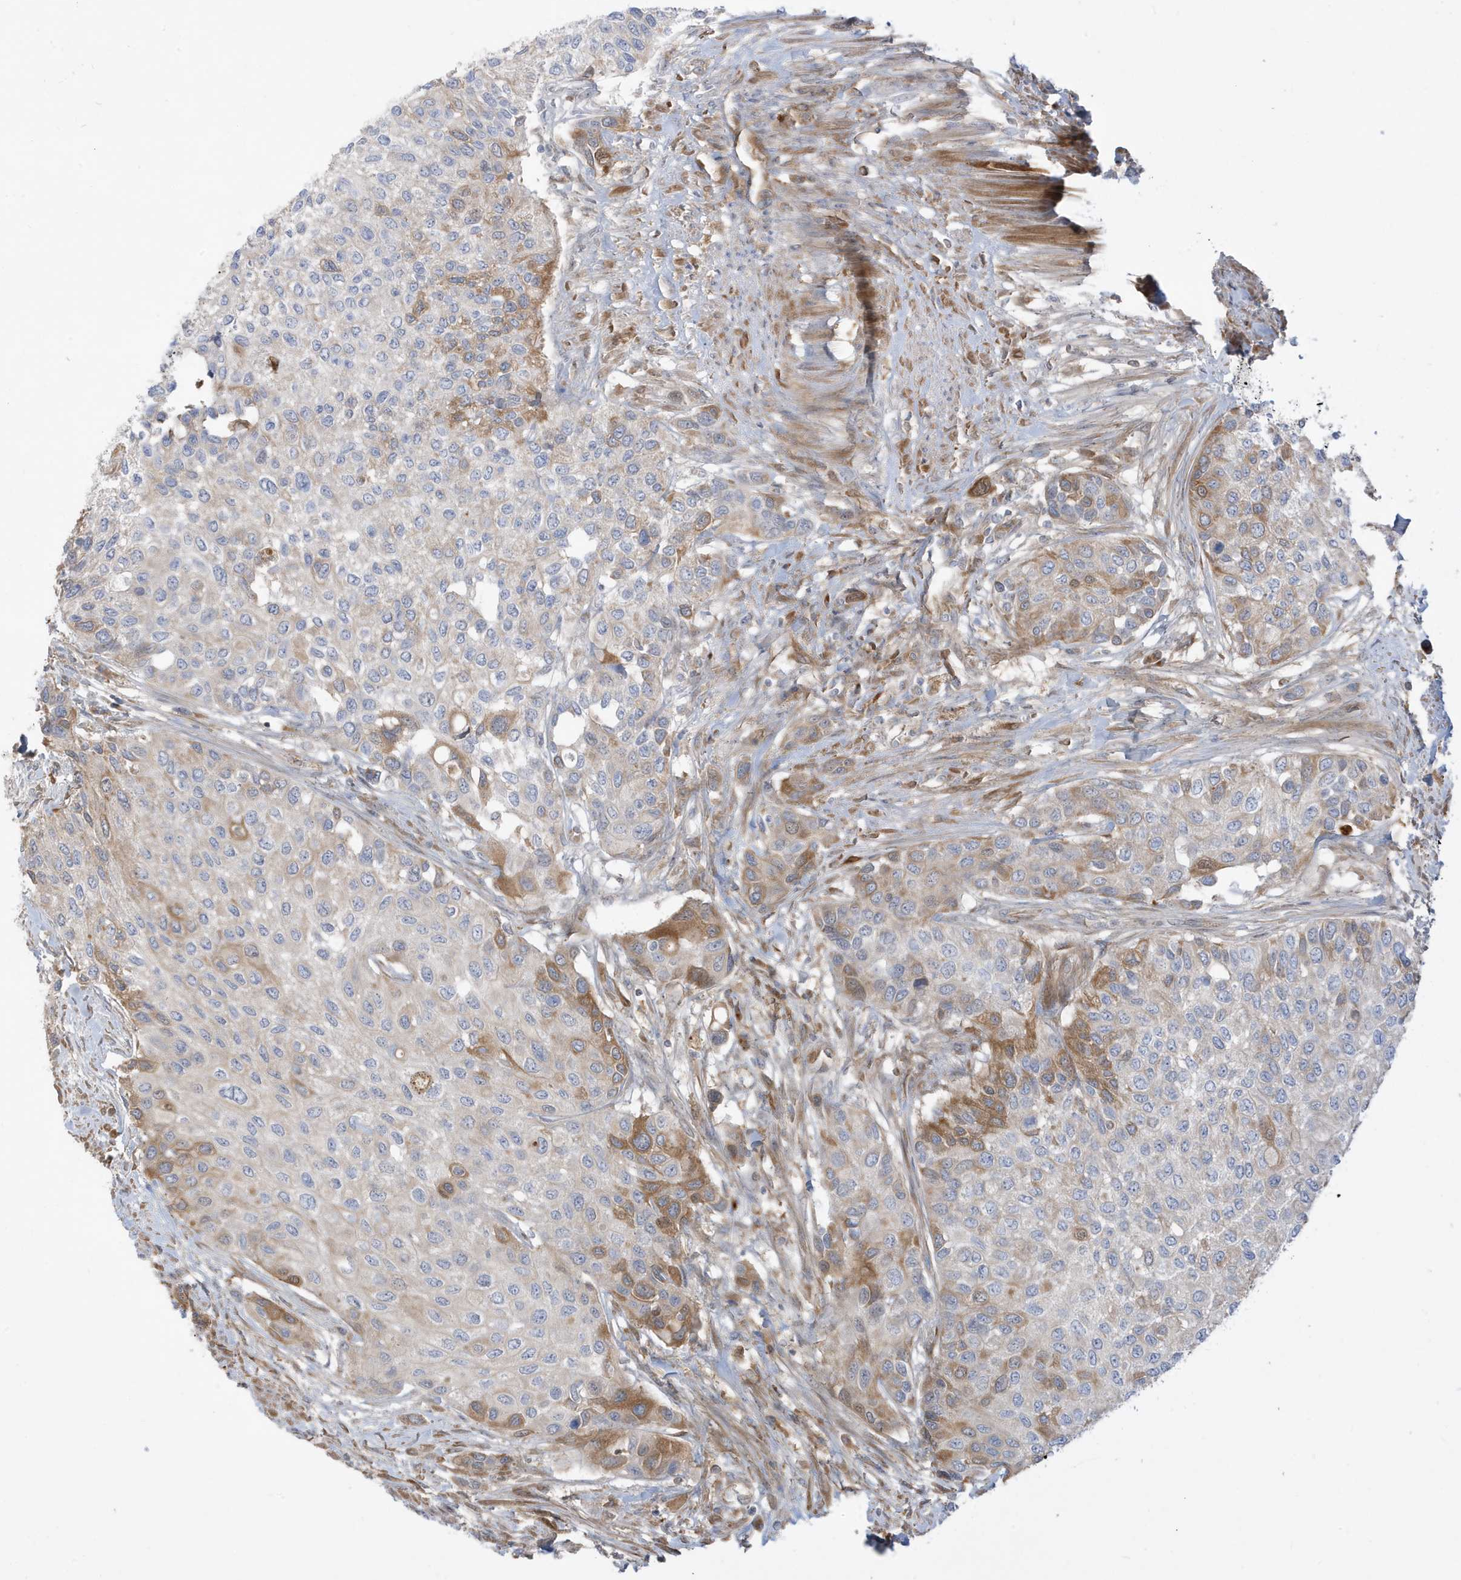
{"staining": {"intensity": "moderate", "quantity": "<25%", "location": "cytoplasmic/membranous"}, "tissue": "urothelial cancer", "cell_type": "Tumor cells", "image_type": "cancer", "snomed": [{"axis": "morphology", "description": "Normal tissue, NOS"}, {"axis": "morphology", "description": "Urothelial carcinoma, High grade"}, {"axis": "topography", "description": "Vascular tissue"}, {"axis": "topography", "description": "Urinary bladder"}], "caption": "Urothelial cancer tissue exhibits moderate cytoplasmic/membranous positivity in approximately <25% of tumor cells Nuclei are stained in blue.", "gene": "IFT57", "patient": {"sex": "female", "age": 56}}